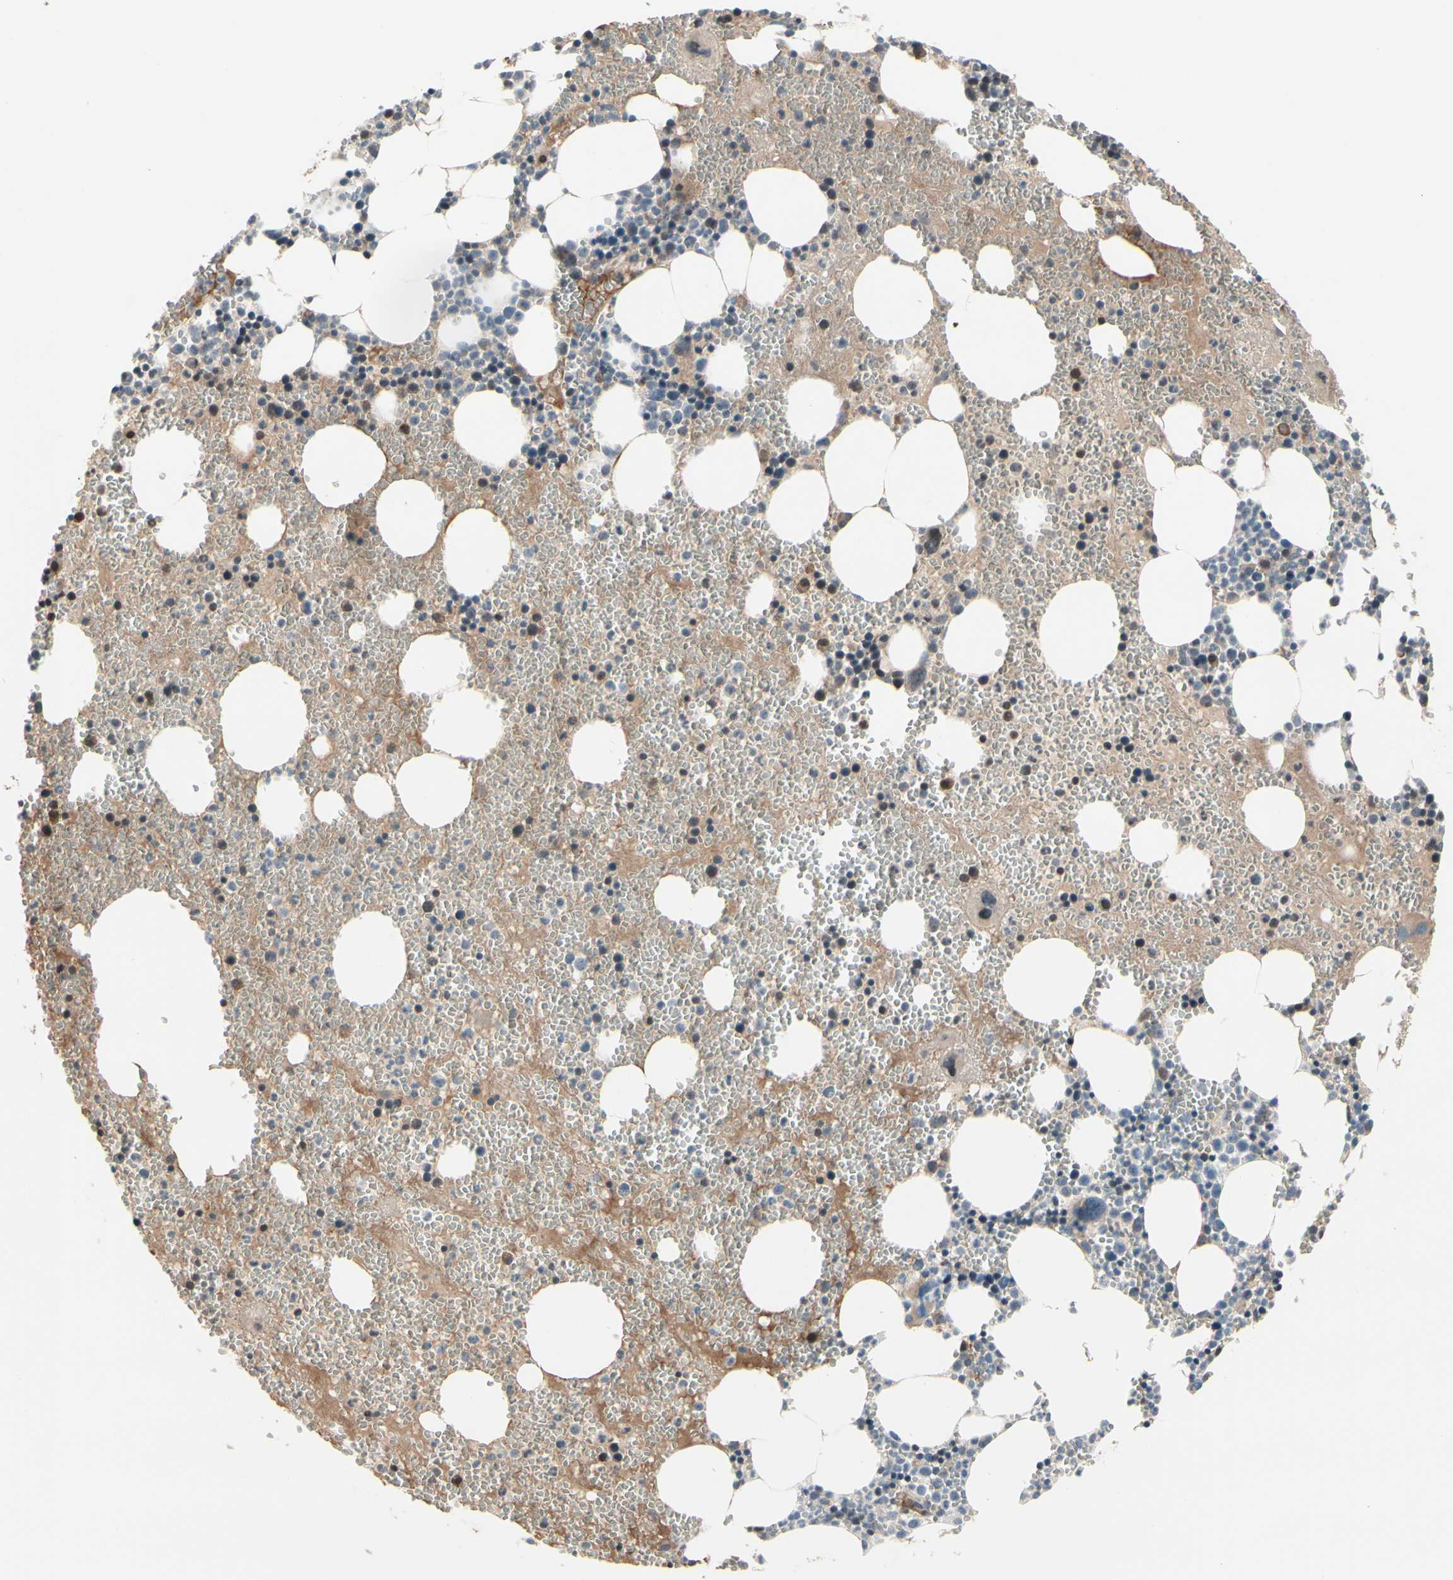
{"staining": {"intensity": "strong", "quantity": "<25%", "location": "cytoplasmic/membranous,nuclear"}, "tissue": "bone marrow", "cell_type": "Hematopoietic cells", "image_type": "normal", "snomed": [{"axis": "morphology", "description": "Normal tissue, NOS"}, {"axis": "morphology", "description": "Inflammation, NOS"}, {"axis": "topography", "description": "Bone marrow"}], "caption": "Immunohistochemistry (IHC) of unremarkable human bone marrow demonstrates medium levels of strong cytoplasmic/membranous,nuclear staining in approximately <25% of hematopoietic cells.", "gene": "SNX29", "patient": {"sex": "female", "age": 76}}